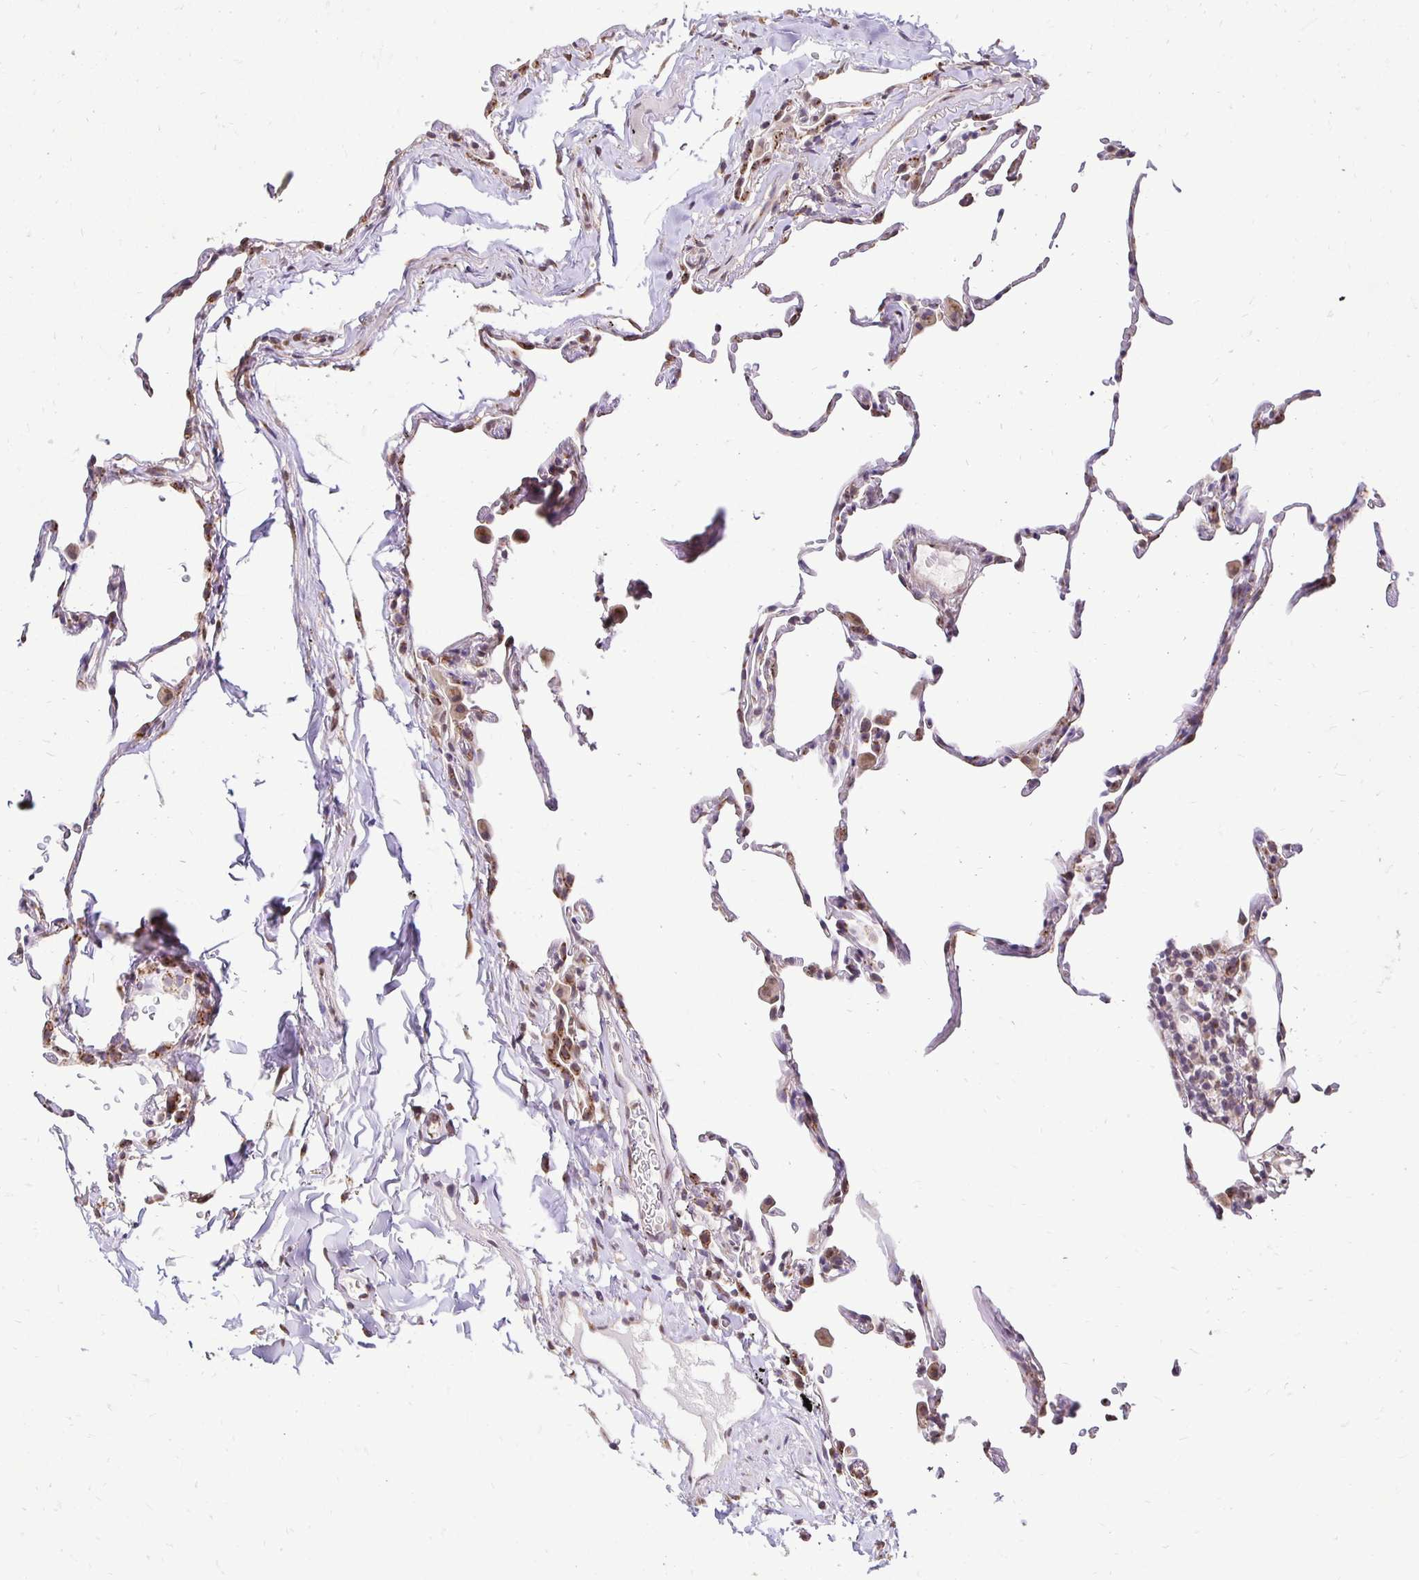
{"staining": {"intensity": "moderate", "quantity": "25%-75%", "location": "cytoplasmic/membranous"}, "tissue": "lung", "cell_type": "Alveolar cells", "image_type": "normal", "snomed": [{"axis": "morphology", "description": "Normal tissue, NOS"}, {"axis": "topography", "description": "Lung"}], "caption": "Immunohistochemical staining of benign human lung shows medium levels of moderate cytoplasmic/membranous staining in about 25%-75% of alveolar cells. Nuclei are stained in blue.", "gene": "RHEBL1", "patient": {"sex": "female", "age": 57}}